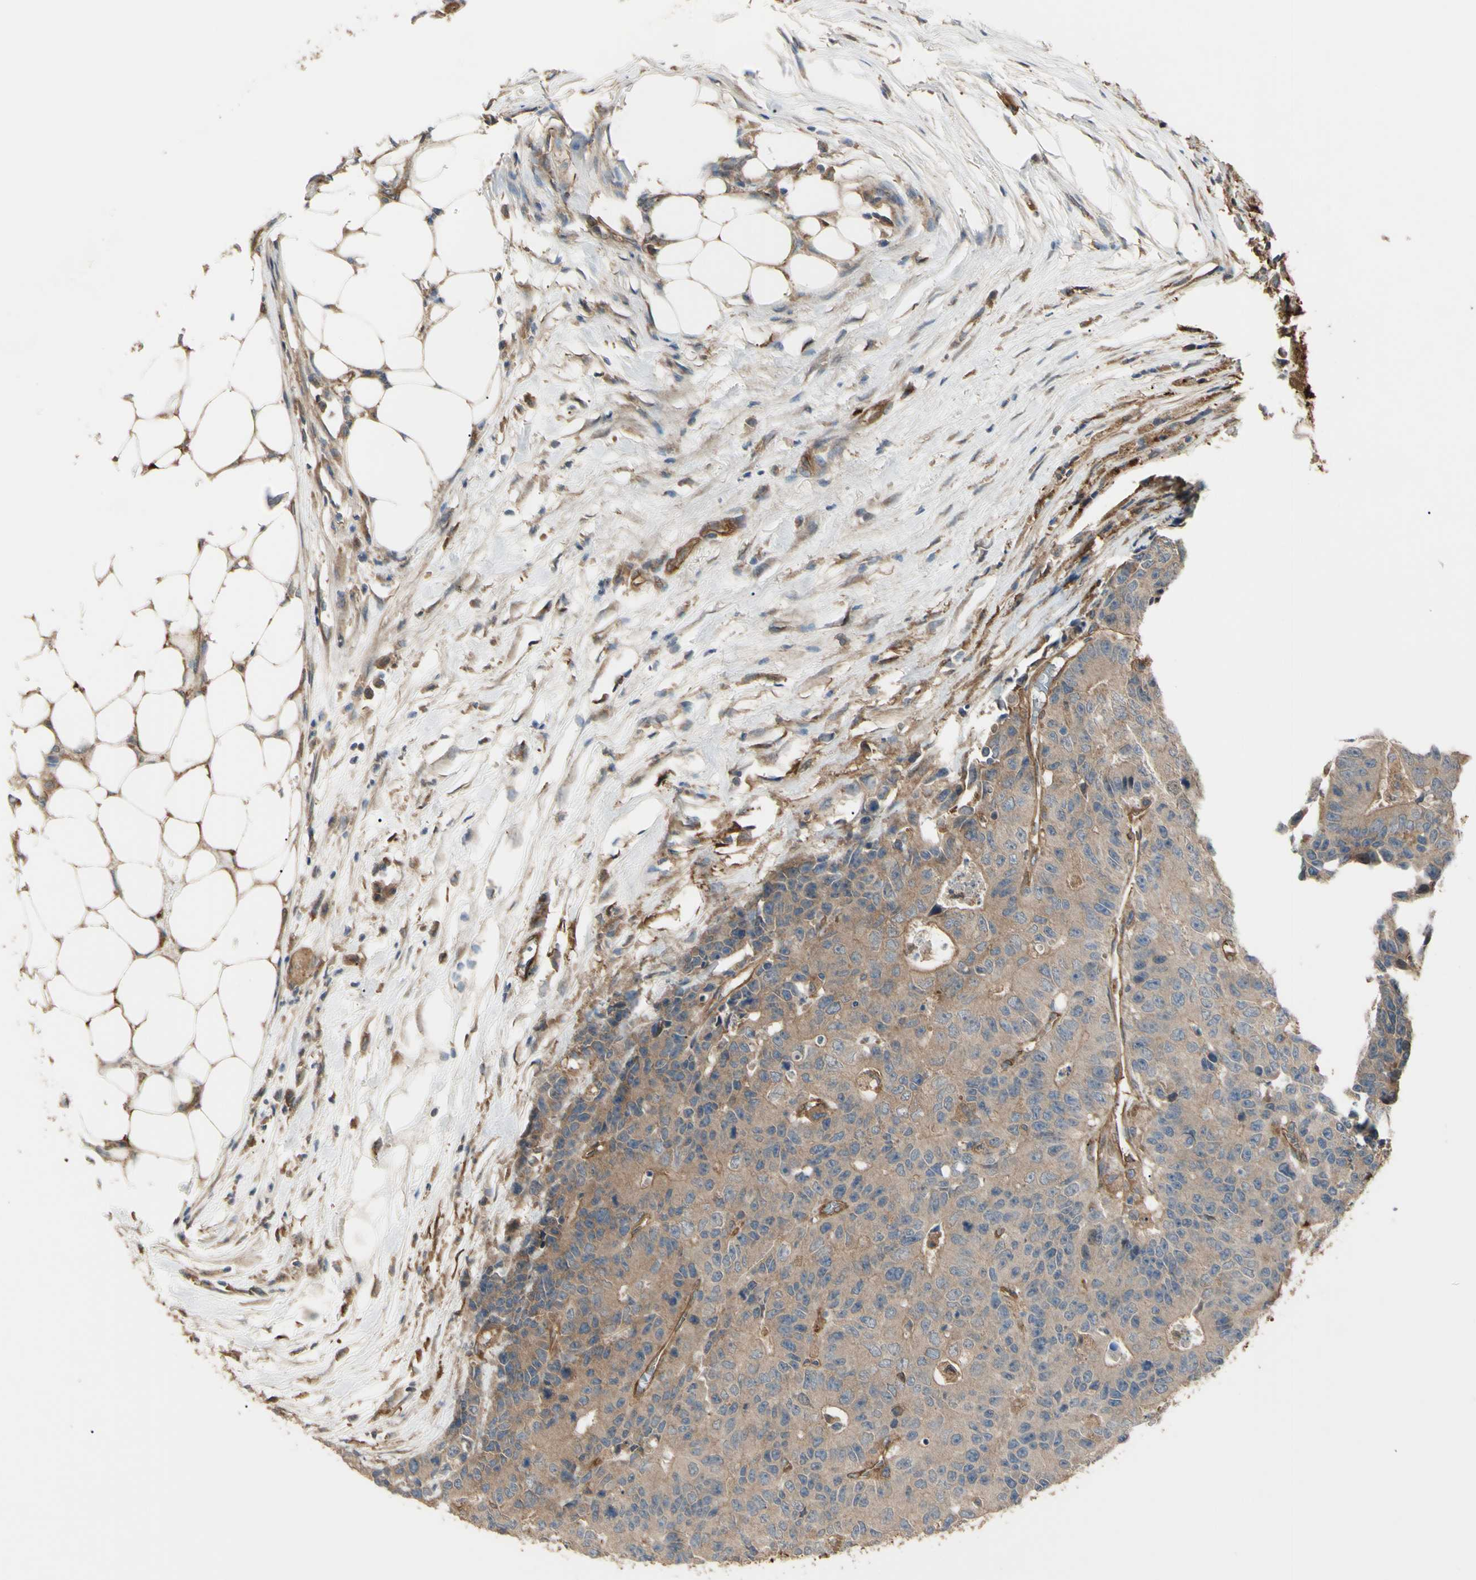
{"staining": {"intensity": "moderate", "quantity": ">75%", "location": "cytoplasmic/membranous"}, "tissue": "colorectal cancer", "cell_type": "Tumor cells", "image_type": "cancer", "snomed": [{"axis": "morphology", "description": "Adenocarcinoma, NOS"}, {"axis": "topography", "description": "Colon"}], "caption": "Colorectal cancer (adenocarcinoma) was stained to show a protein in brown. There is medium levels of moderate cytoplasmic/membranous staining in about >75% of tumor cells.", "gene": "PTPN12", "patient": {"sex": "female", "age": 86}}